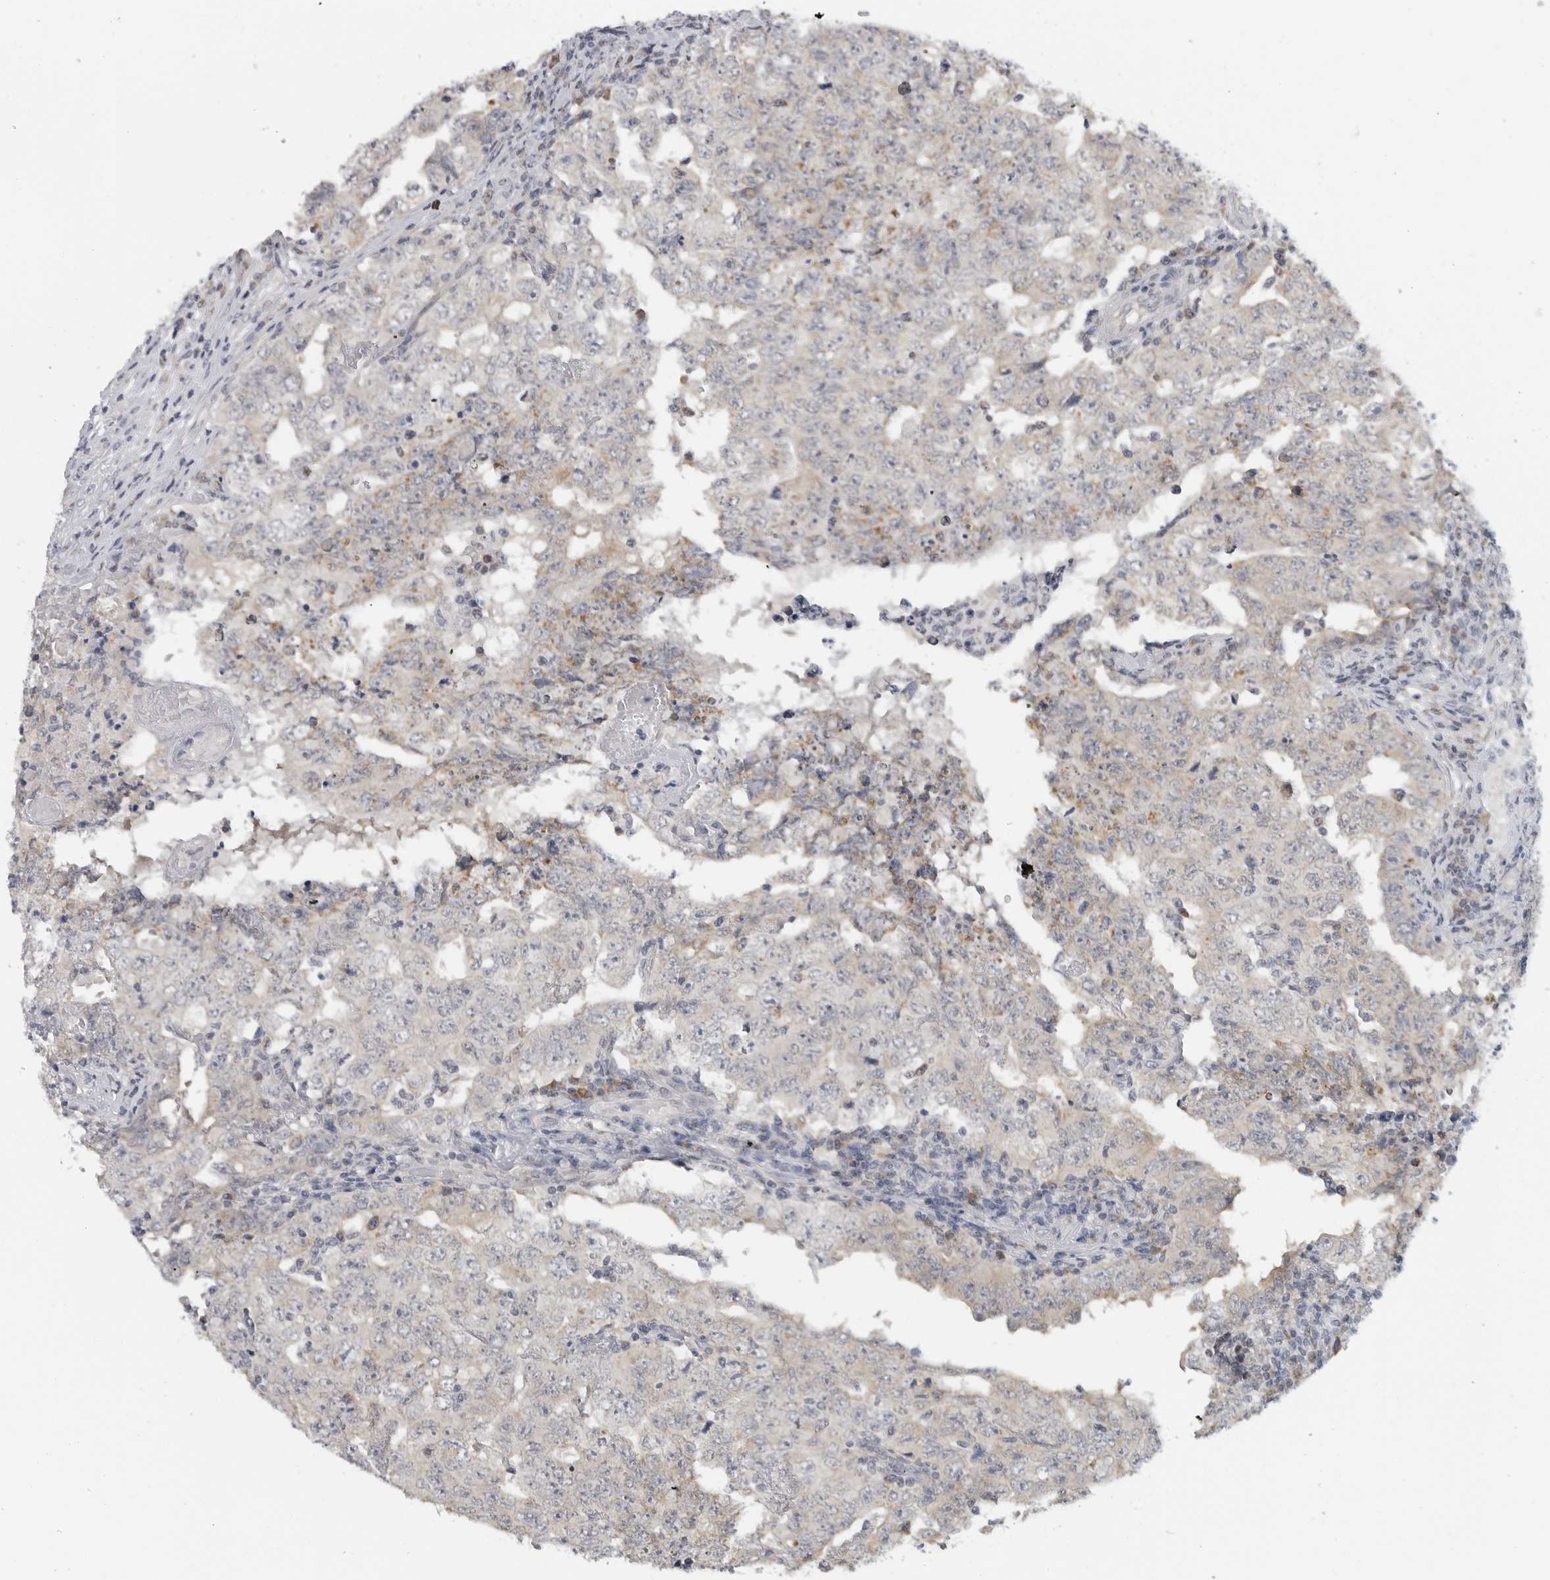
{"staining": {"intensity": "weak", "quantity": "25%-75%", "location": "cytoplasmic/membranous"}, "tissue": "testis cancer", "cell_type": "Tumor cells", "image_type": "cancer", "snomed": [{"axis": "morphology", "description": "Carcinoma, Embryonal, NOS"}, {"axis": "topography", "description": "Testis"}], "caption": "High-power microscopy captured an IHC micrograph of testis cancer, revealing weak cytoplasmic/membranous positivity in about 25%-75% of tumor cells.", "gene": "IL12RB2", "patient": {"sex": "male", "age": 26}}